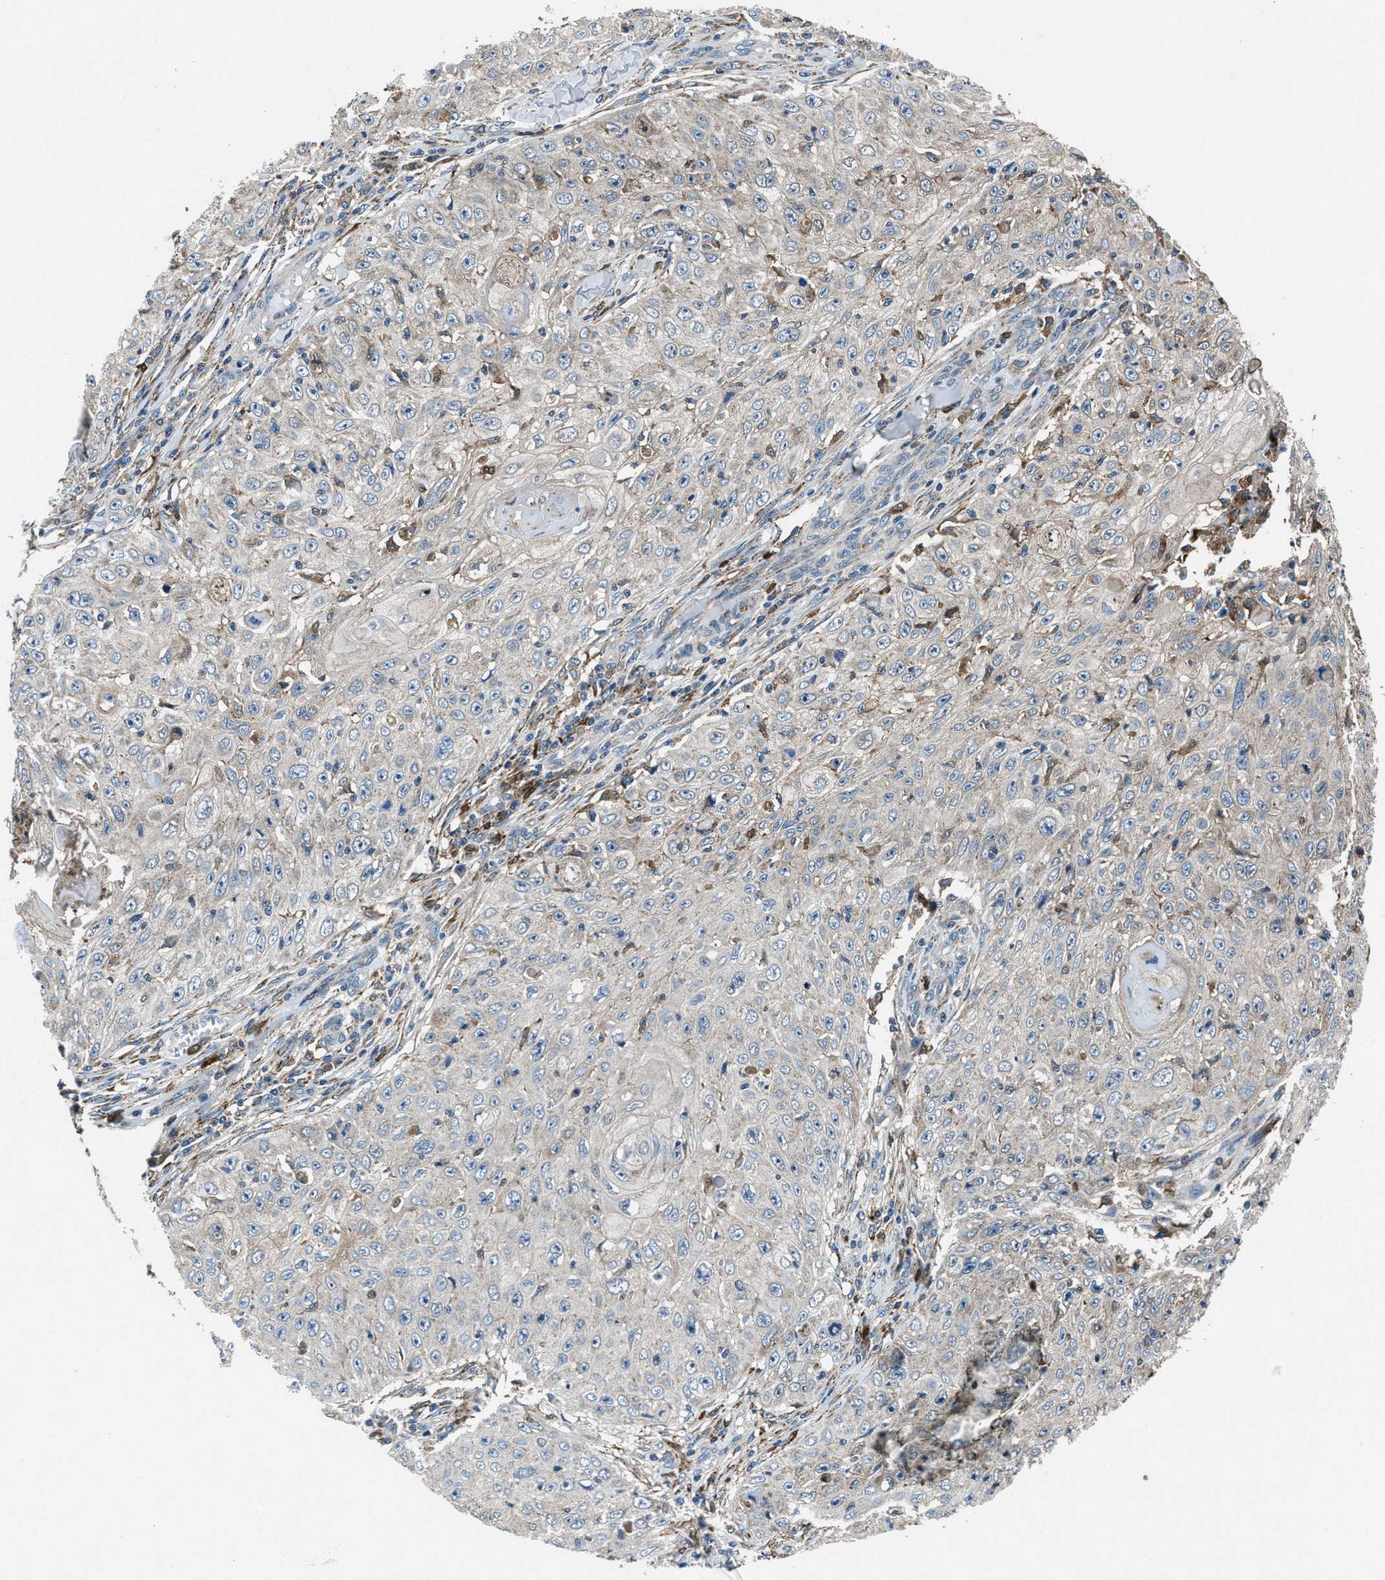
{"staining": {"intensity": "negative", "quantity": "none", "location": "none"}, "tissue": "skin cancer", "cell_type": "Tumor cells", "image_type": "cancer", "snomed": [{"axis": "morphology", "description": "Squamous cell carcinoma, NOS"}, {"axis": "topography", "description": "Skin"}], "caption": "Immunohistochemical staining of skin cancer exhibits no significant expression in tumor cells. (DAB IHC visualized using brightfield microscopy, high magnification).", "gene": "FAM221A", "patient": {"sex": "male", "age": 86}}